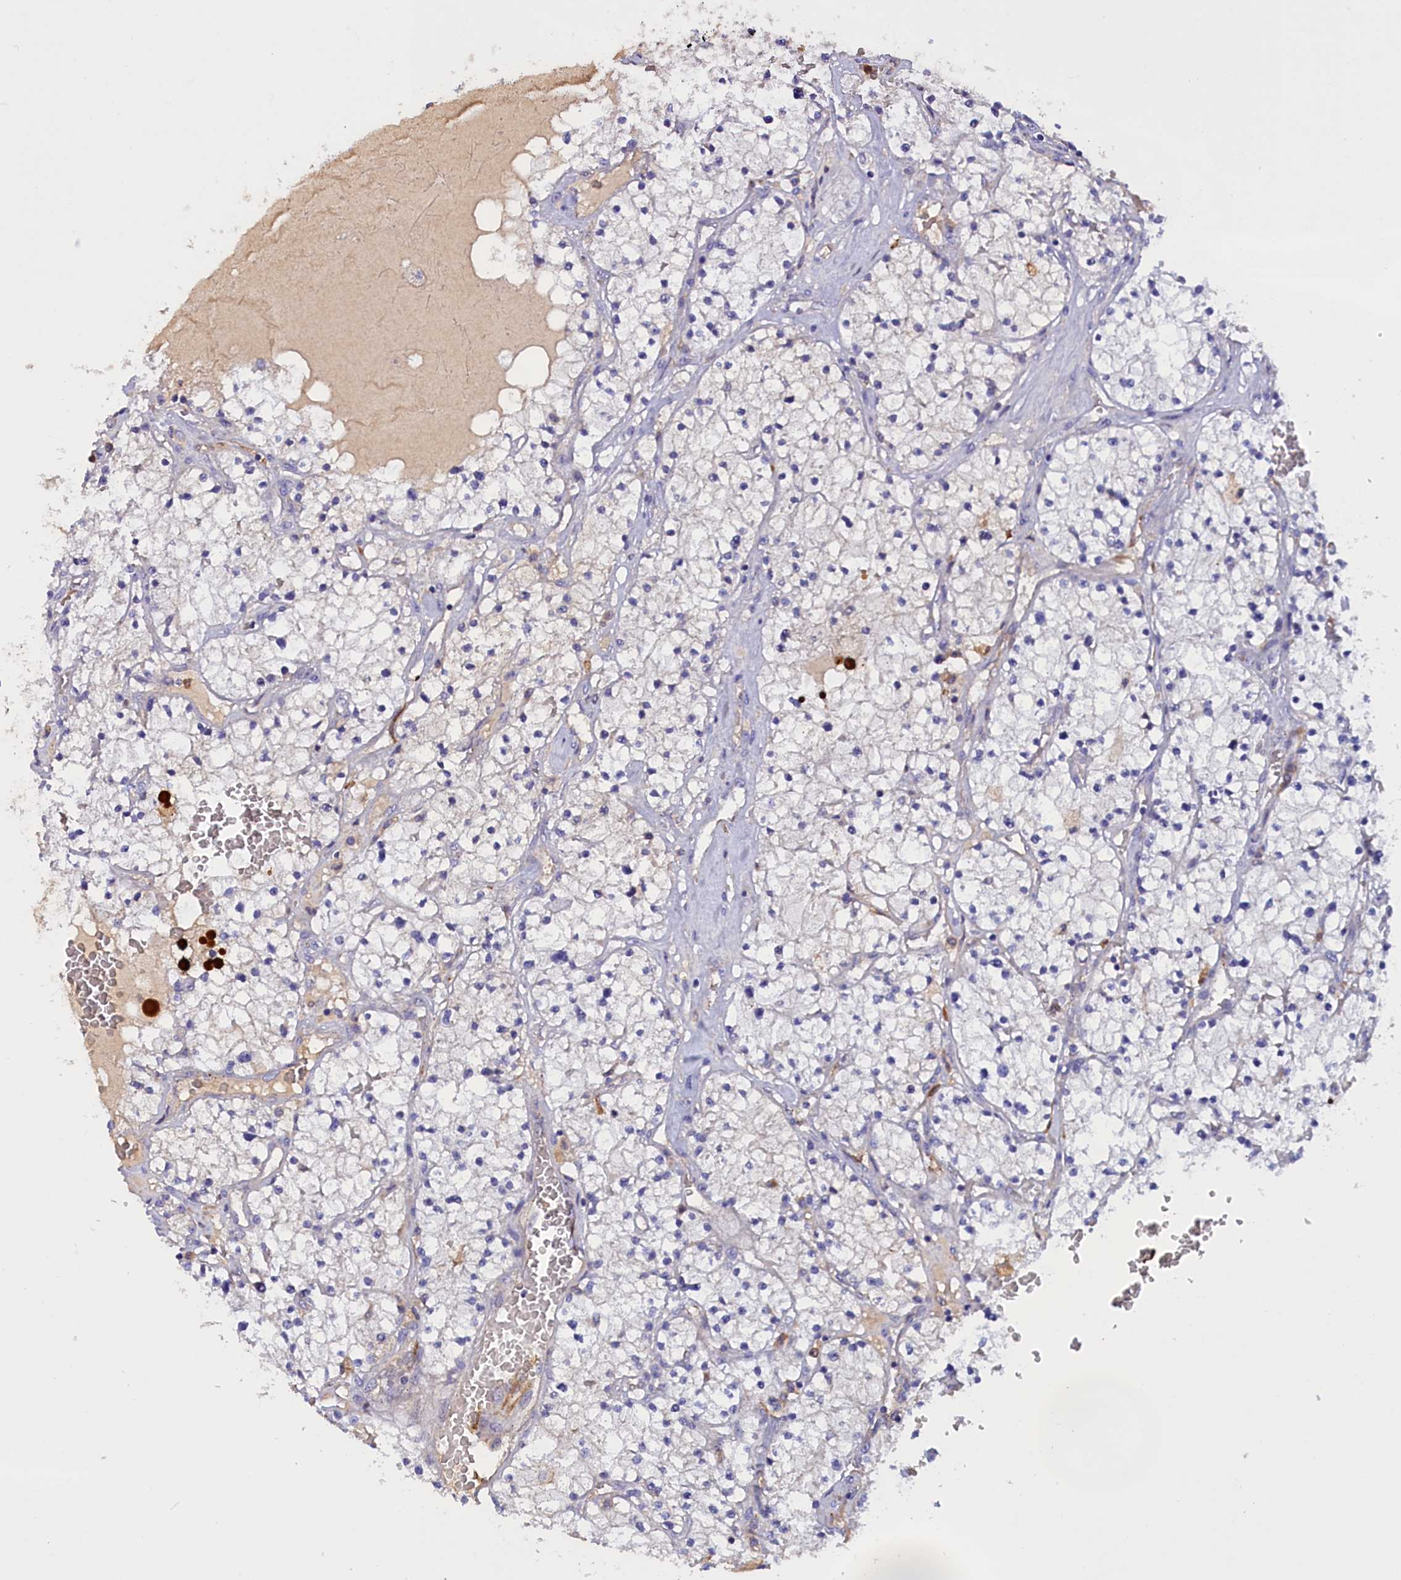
{"staining": {"intensity": "negative", "quantity": "none", "location": "none"}, "tissue": "renal cancer", "cell_type": "Tumor cells", "image_type": "cancer", "snomed": [{"axis": "morphology", "description": "Normal tissue, NOS"}, {"axis": "morphology", "description": "Adenocarcinoma, NOS"}, {"axis": "topography", "description": "Kidney"}], "caption": "Tumor cells are negative for brown protein staining in renal cancer.", "gene": "FAM149B1", "patient": {"sex": "male", "age": 68}}